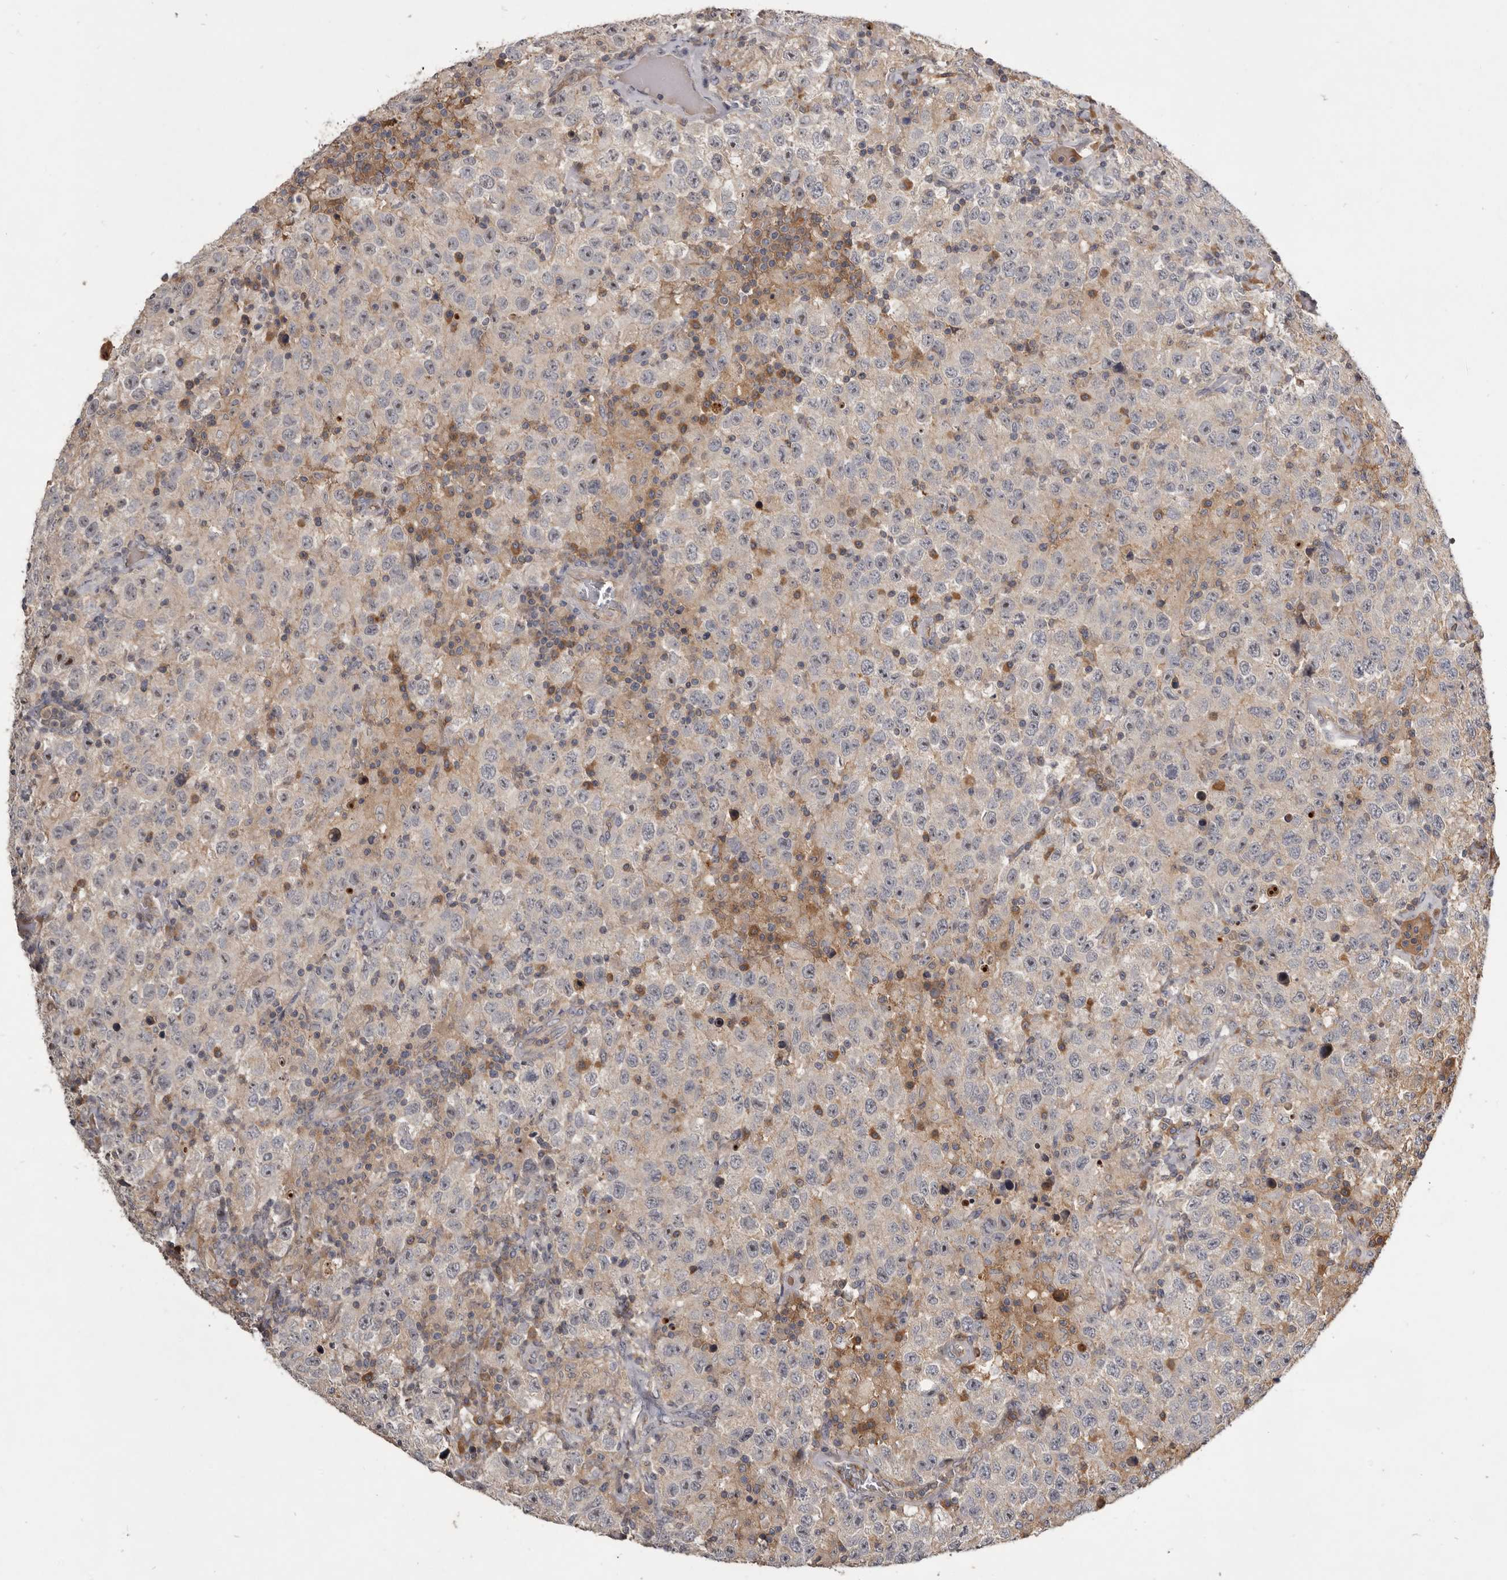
{"staining": {"intensity": "moderate", "quantity": "<25%", "location": "cytoplasmic/membranous"}, "tissue": "testis cancer", "cell_type": "Tumor cells", "image_type": "cancer", "snomed": [{"axis": "morphology", "description": "Seminoma, NOS"}, {"axis": "topography", "description": "Testis"}], "caption": "IHC micrograph of neoplastic tissue: testis cancer stained using immunohistochemistry shows low levels of moderate protein expression localized specifically in the cytoplasmic/membranous of tumor cells, appearing as a cytoplasmic/membranous brown color.", "gene": "TTC39A", "patient": {"sex": "male", "age": 41}}